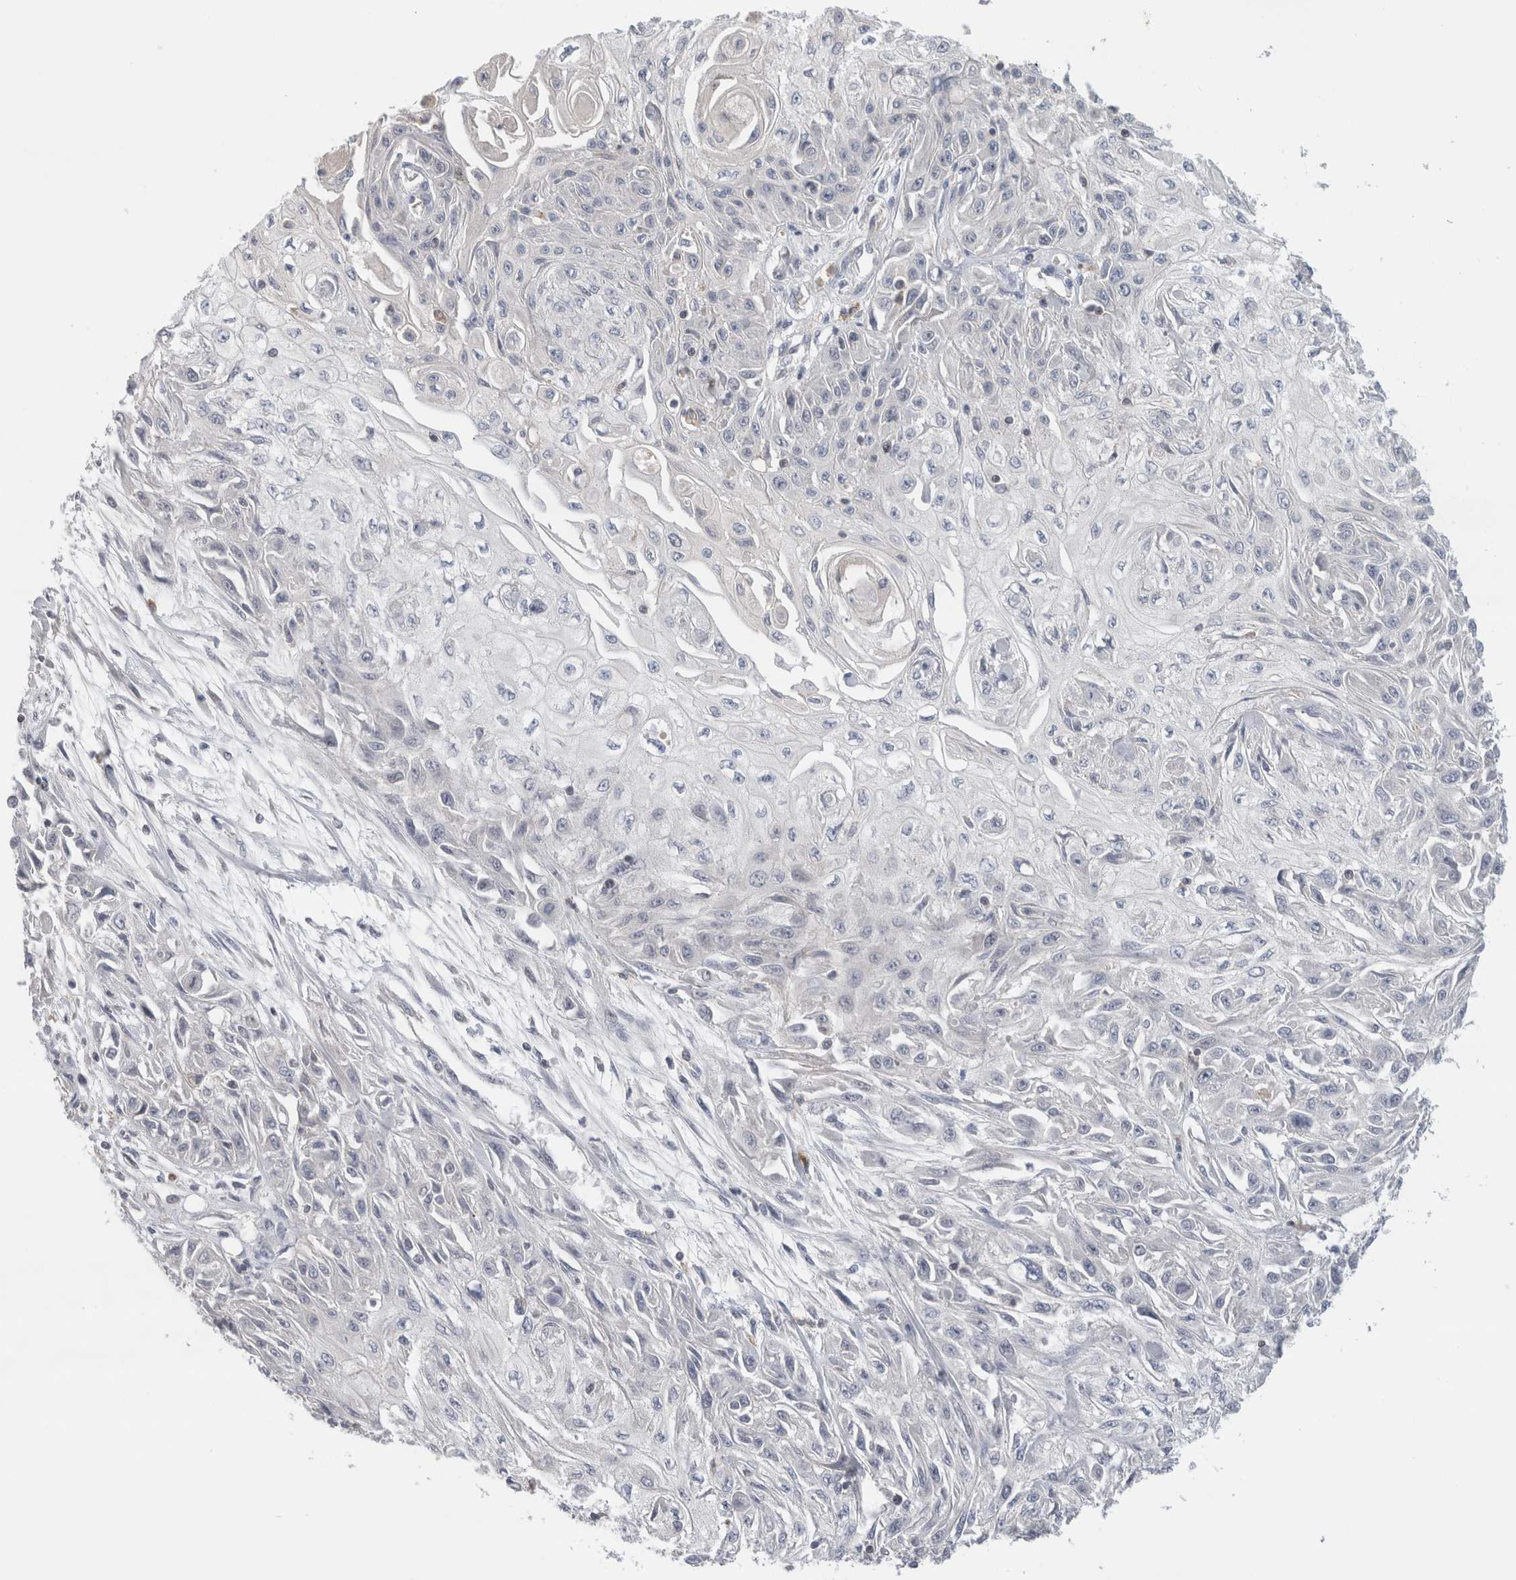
{"staining": {"intensity": "negative", "quantity": "none", "location": "none"}, "tissue": "skin cancer", "cell_type": "Tumor cells", "image_type": "cancer", "snomed": [{"axis": "morphology", "description": "Squamous cell carcinoma, NOS"}, {"axis": "morphology", "description": "Squamous cell carcinoma, metastatic, NOS"}, {"axis": "topography", "description": "Skin"}, {"axis": "topography", "description": "Lymph node"}], "caption": "Tumor cells are negative for brown protein staining in skin cancer. Nuclei are stained in blue.", "gene": "SYTL5", "patient": {"sex": "male", "age": 75}}